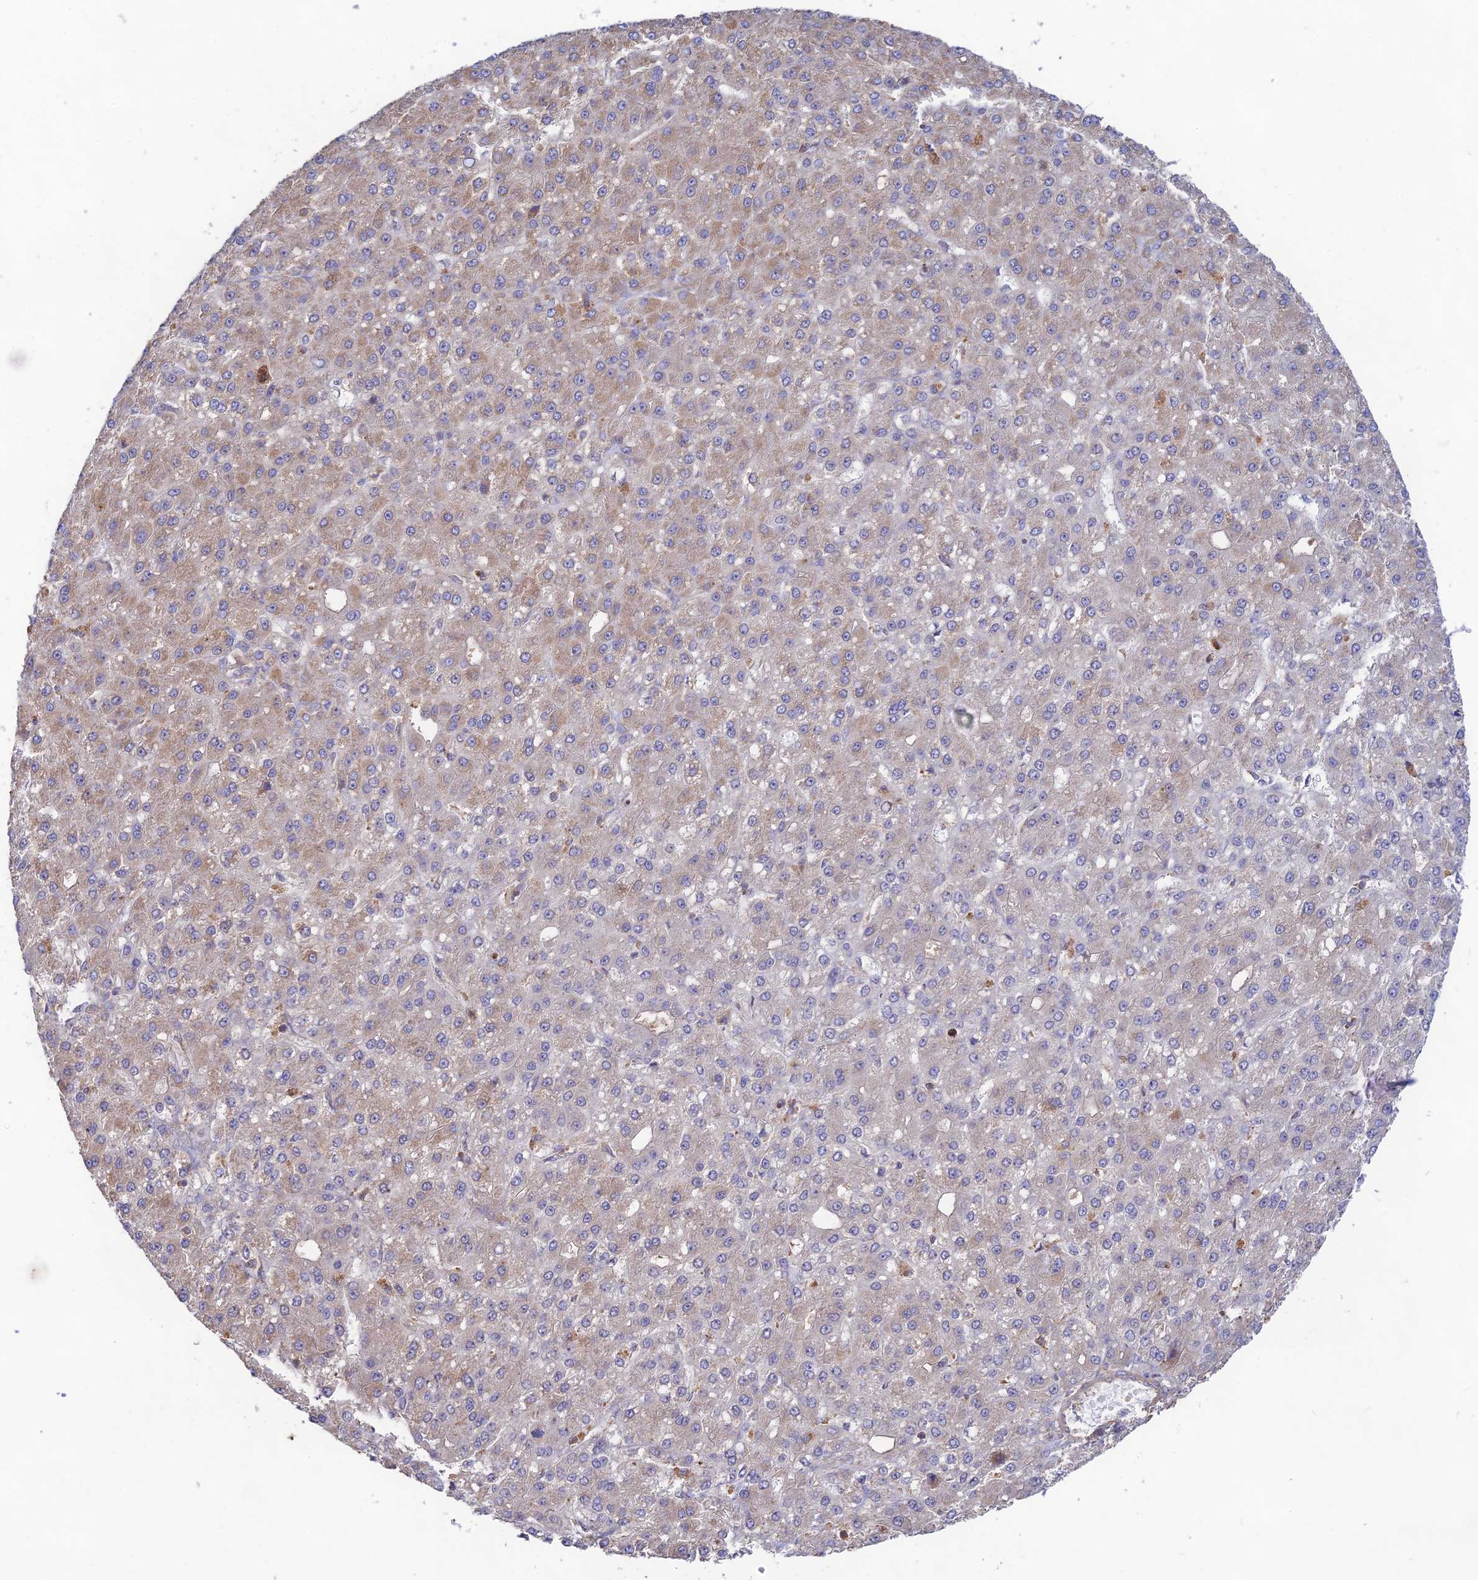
{"staining": {"intensity": "weak", "quantity": "25%-75%", "location": "cytoplasmic/membranous"}, "tissue": "liver cancer", "cell_type": "Tumor cells", "image_type": "cancer", "snomed": [{"axis": "morphology", "description": "Carcinoma, Hepatocellular, NOS"}, {"axis": "topography", "description": "Liver"}], "caption": "Hepatocellular carcinoma (liver) tissue exhibits weak cytoplasmic/membranous expression in about 25%-75% of tumor cells, visualized by immunohistochemistry.", "gene": "CLCF1", "patient": {"sex": "male", "age": 67}}